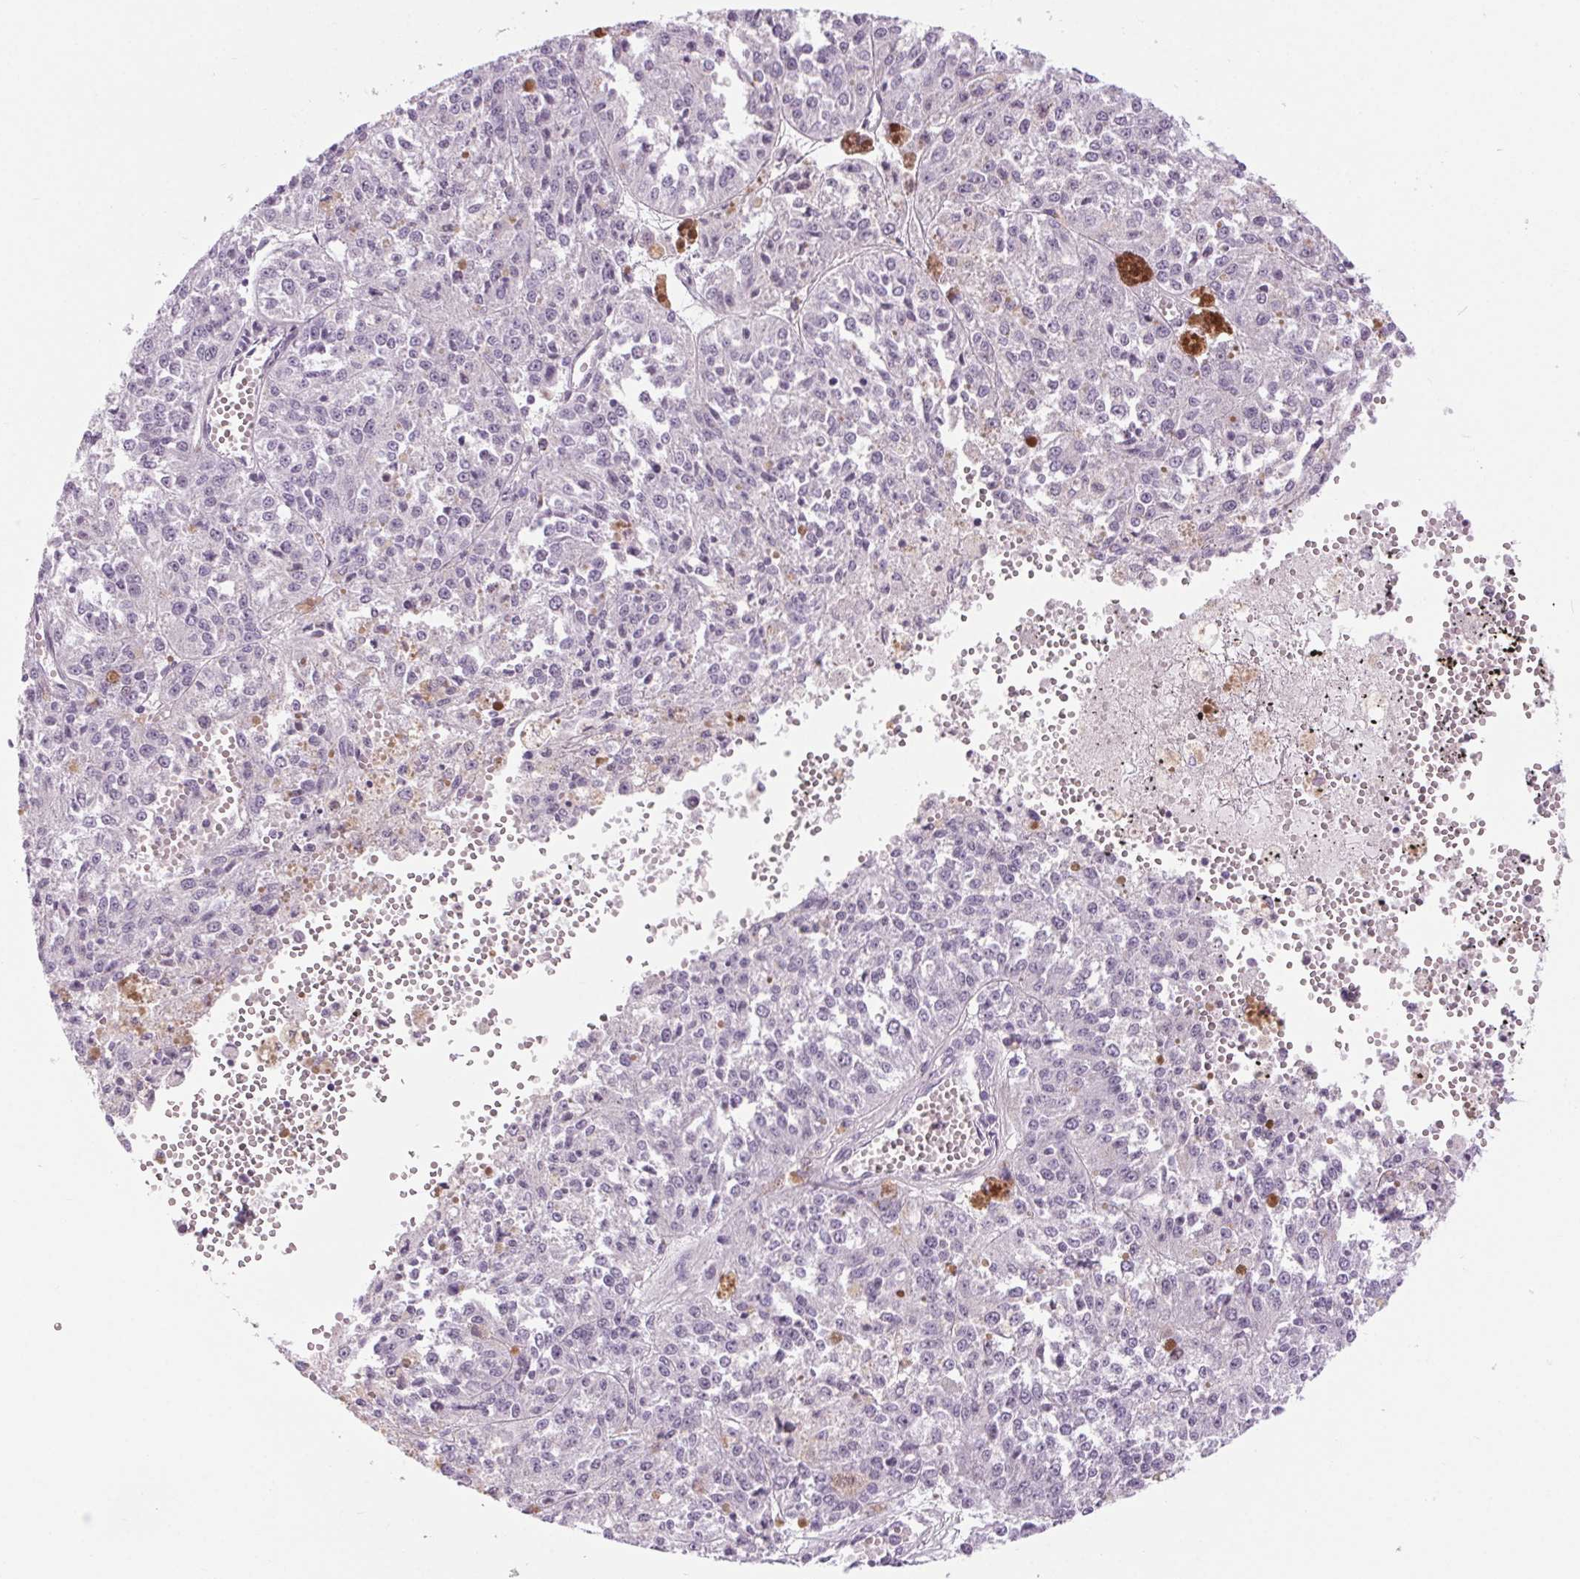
{"staining": {"intensity": "negative", "quantity": "none", "location": "none"}, "tissue": "melanoma", "cell_type": "Tumor cells", "image_type": "cancer", "snomed": [{"axis": "morphology", "description": "Malignant melanoma, Metastatic site"}, {"axis": "topography", "description": "Lymph node"}], "caption": "High power microscopy image of an immunohistochemistry (IHC) image of malignant melanoma (metastatic site), revealing no significant positivity in tumor cells. The staining is performed using DAB brown chromogen with nuclei counter-stained in using hematoxylin.", "gene": "LRP2", "patient": {"sex": "female", "age": 64}}